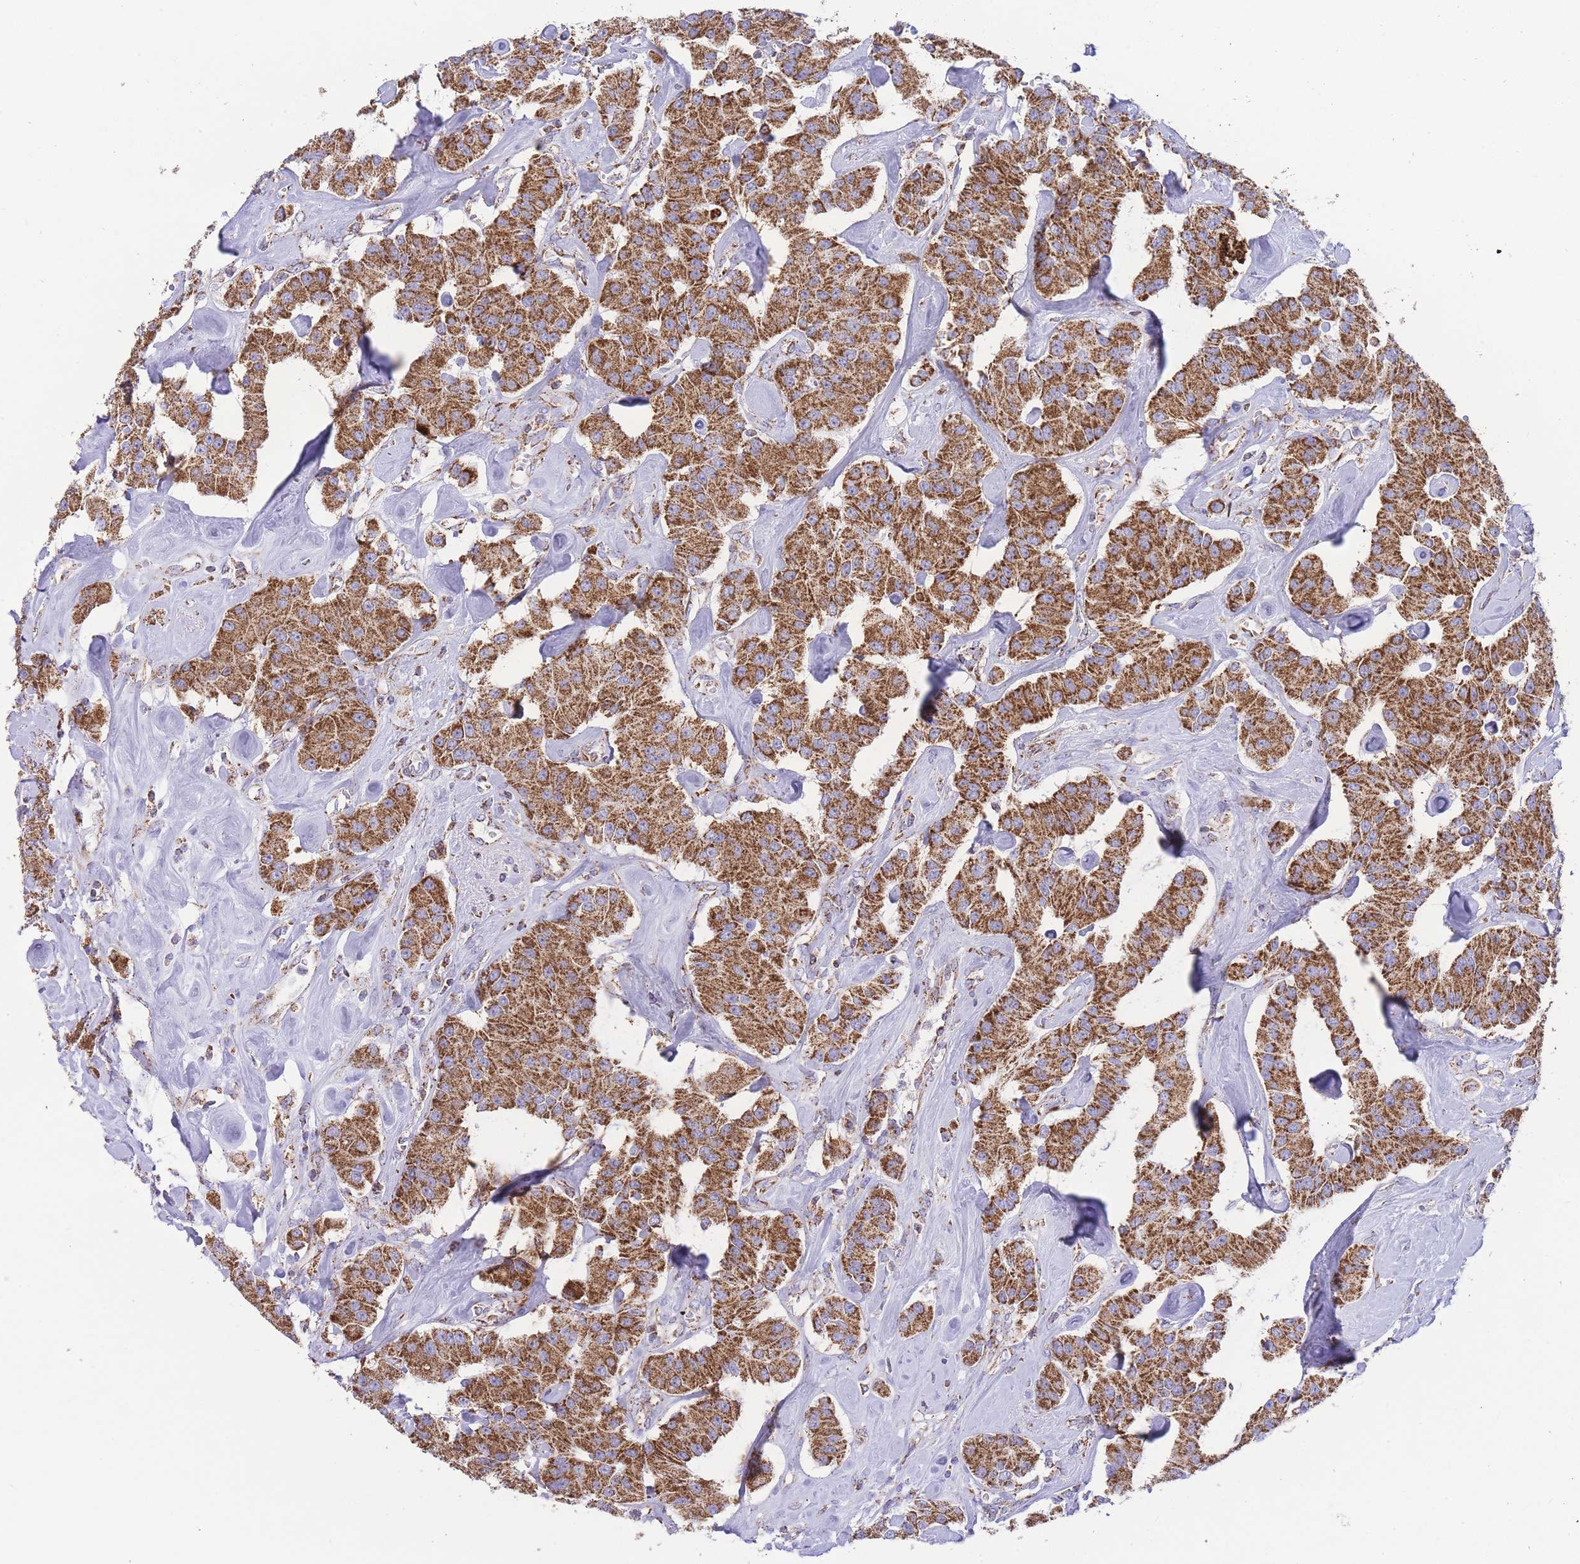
{"staining": {"intensity": "strong", "quantity": ">75%", "location": "cytoplasmic/membranous"}, "tissue": "carcinoid", "cell_type": "Tumor cells", "image_type": "cancer", "snomed": [{"axis": "morphology", "description": "Carcinoid, malignant, NOS"}, {"axis": "topography", "description": "Pancreas"}], "caption": "This is an image of immunohistochemistry staining of carcinoid (malignant), which shows strong staining in the cytoplasmic/membranous of tumor cells.", "gene": "GSTM1", "patient": {"sex": "male", "age": 41}}